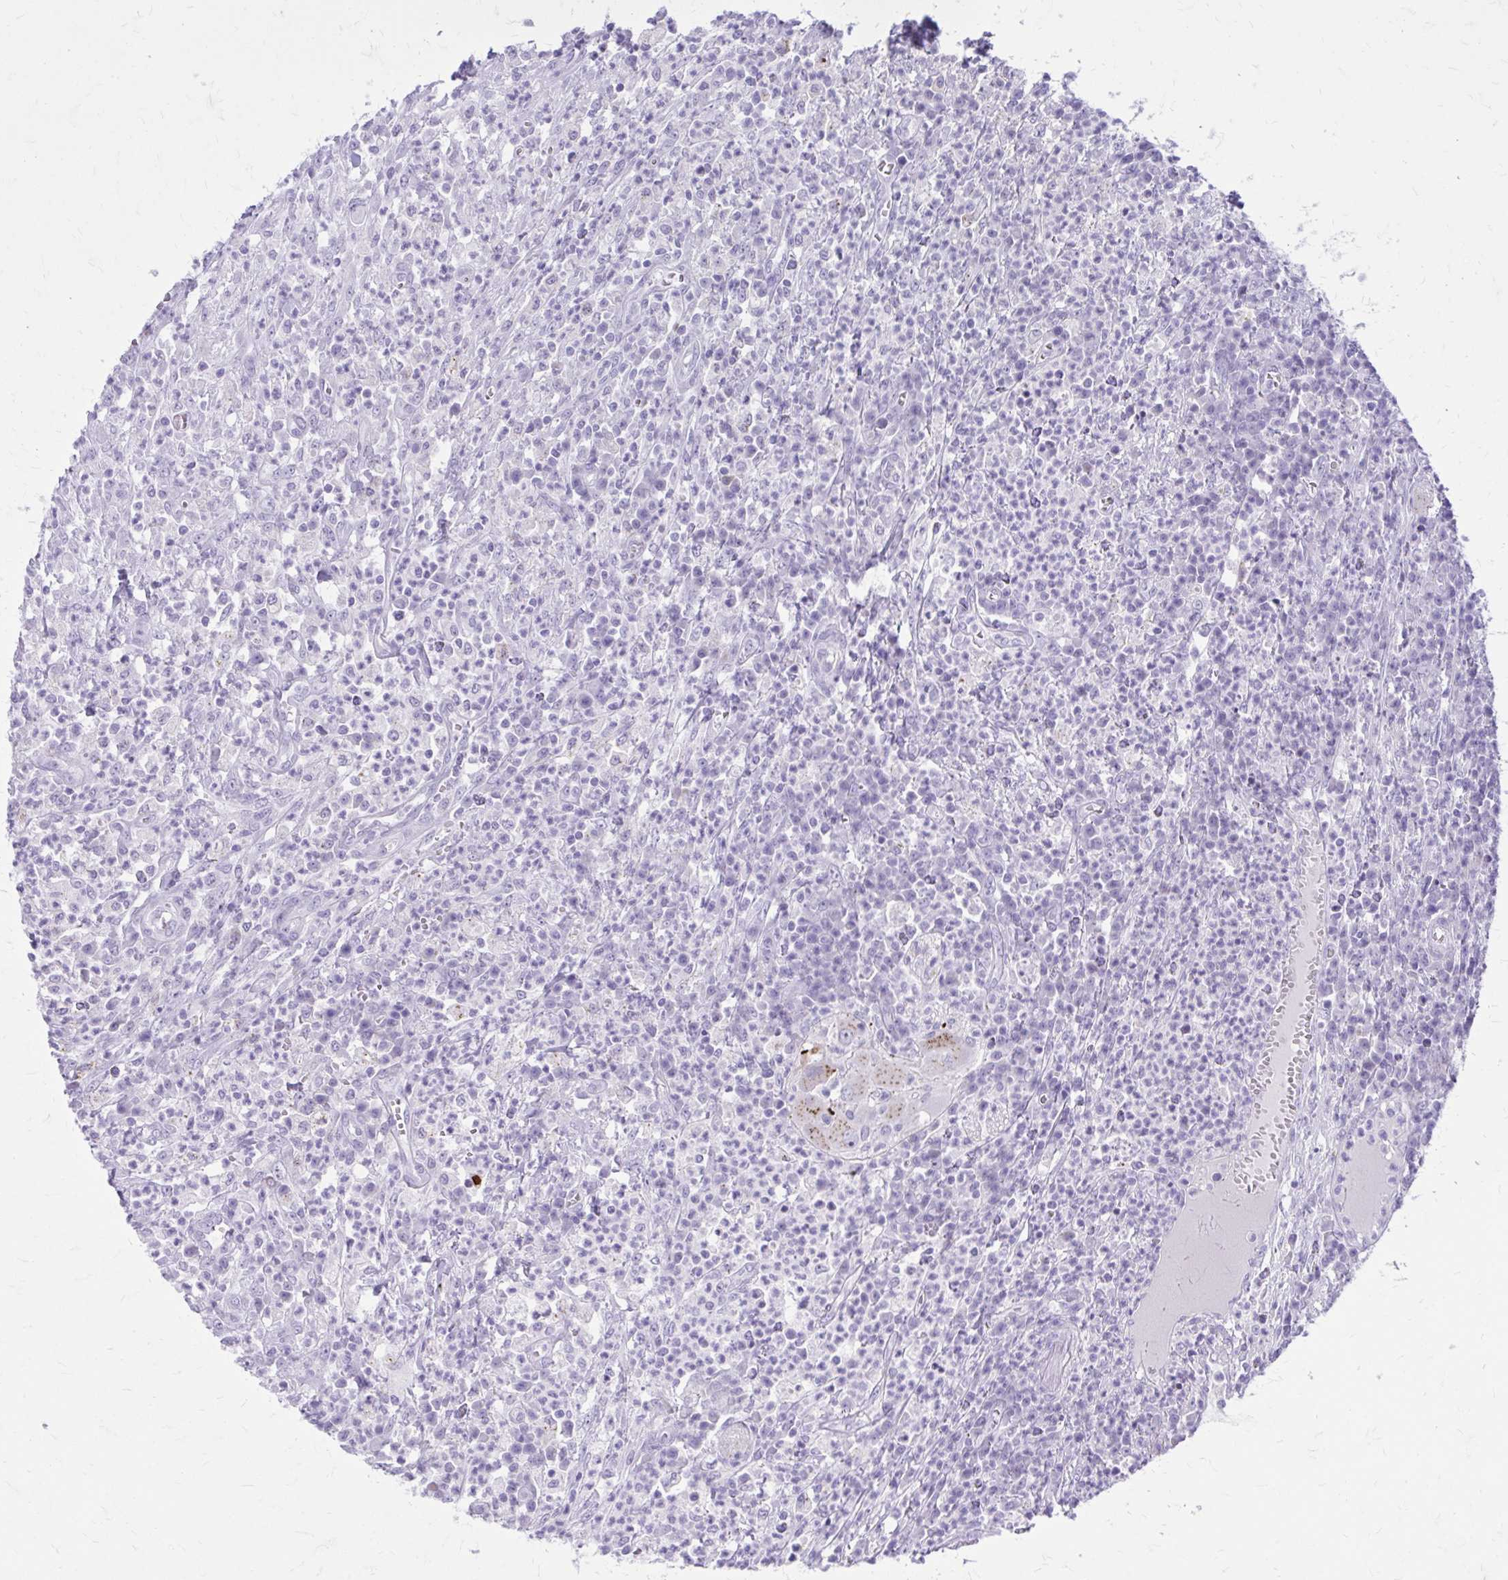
{"staining": {"intensity": "negative", "quantity": "none", "location": "none"}, "tissue": "colorectal cancer", "cell_type": "Tumor cells", "image_type": "cancer", "snomed": [{"axis": "morphology", "description": "Adenocarcinoma, NOS"}, {"axis": "topography", "description": "Colon"}], "caption": "There is no significant expression in tumor cells of adenocarcinoma (colorectal).", "gene": "LCN15", "patient": {"sex": "male", "age": 65}}